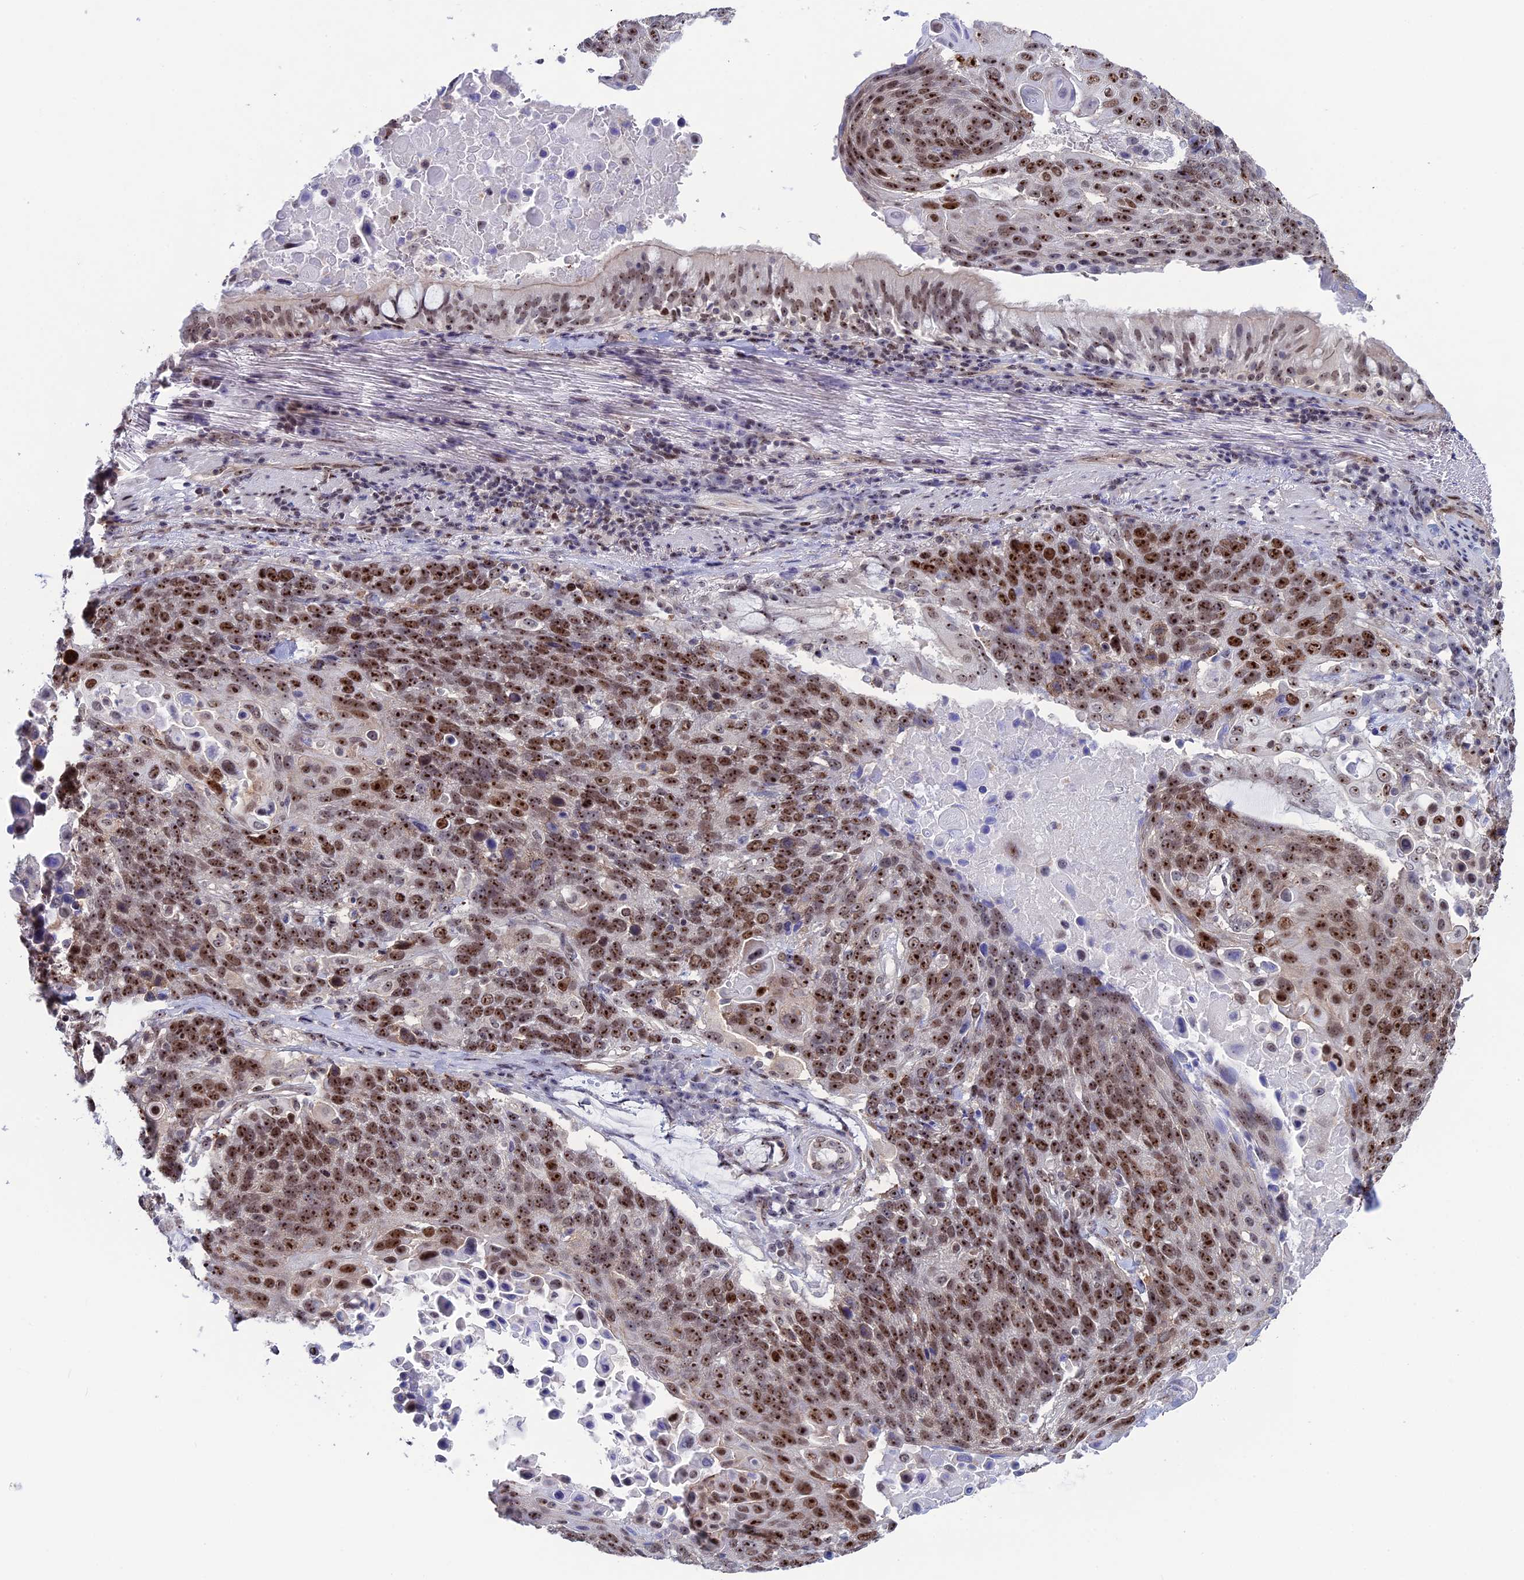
{"staining": {"intensity": "moderate", "quantity": ">75%", "location": "nuclear"}, "tissue": "lung cancer", "cell_type": "Tumor cells", "image_type": "cancer", "snomed": [{"axis": "morphology", "description": "Squamous cell carcinoma, NOS"}, {"axis": "topography", "description": "Lung"}], "caption": "Immunohistochemical staining of lung cancer displays medium levels of moderate nuclear protein positivity in about >75% of tumor cells.", "gene": "CCDC86", "patient": {"sex": "male", "age": 66}}